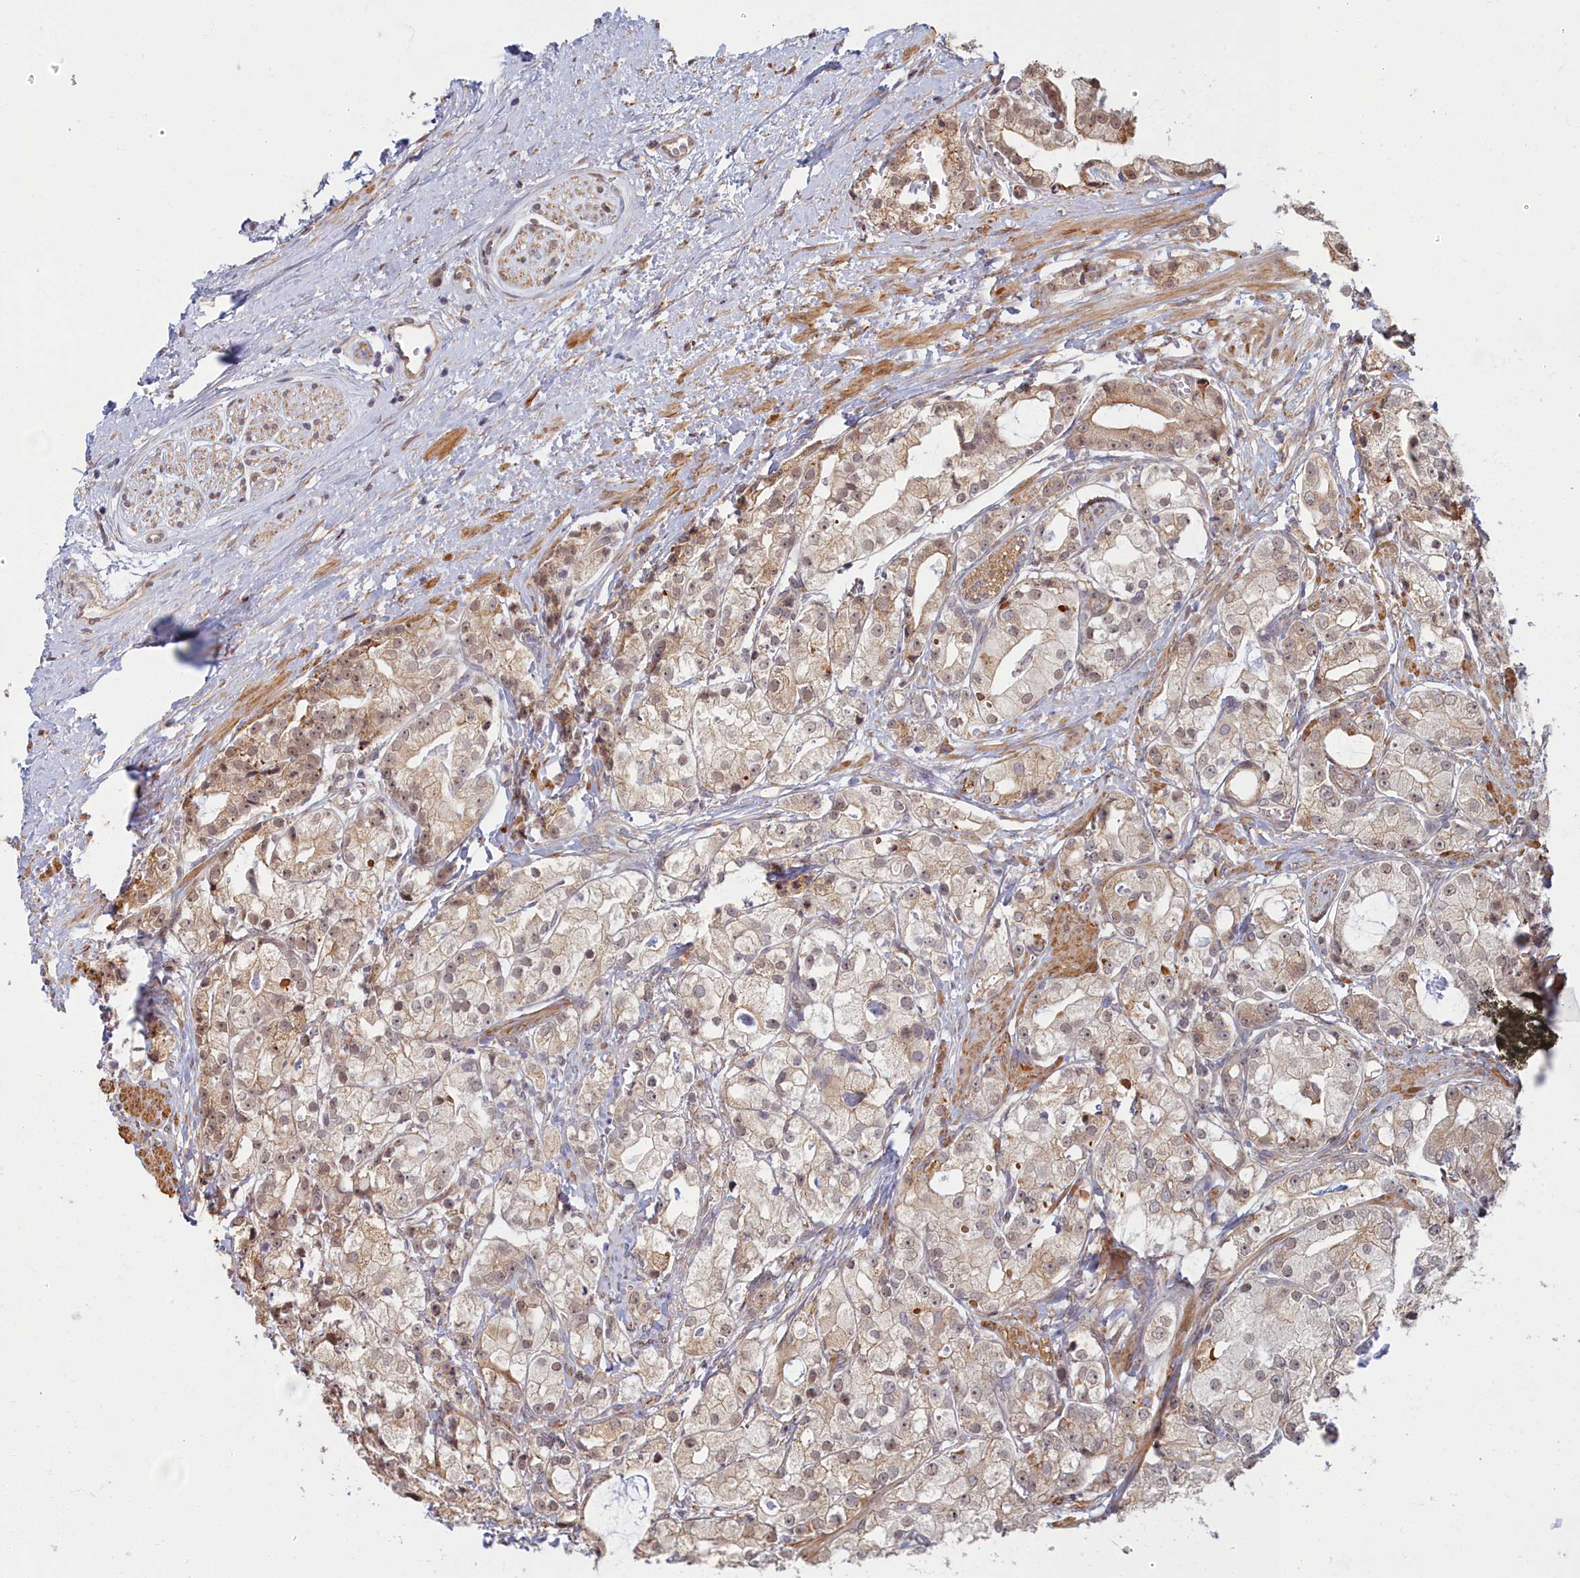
{"staining": {"intensity": "weak", "quantity": "25%-75%", "location": "cytoplasmic/membranous,nuclear"}, "tissue": "prostate cancer", "cell_type": "Tumor cells", "image_type": "cancer", "snomed": [{"axis": "morphology", "description": "Adenocarcinoma, High grade"}, {"axis": "topography", "description": "Prostate"}], "caption": "Prostate cancer was stained to show a protein in brown. There is low levels of weak cytoplasmic/membranous and nuclear expression in about 25%-75% of tumor cells. (DAB = brown stain, brightfield microscopy at high magnification).", "gene": "MAK16", "patient": {"sex": "male", "age": 71}}